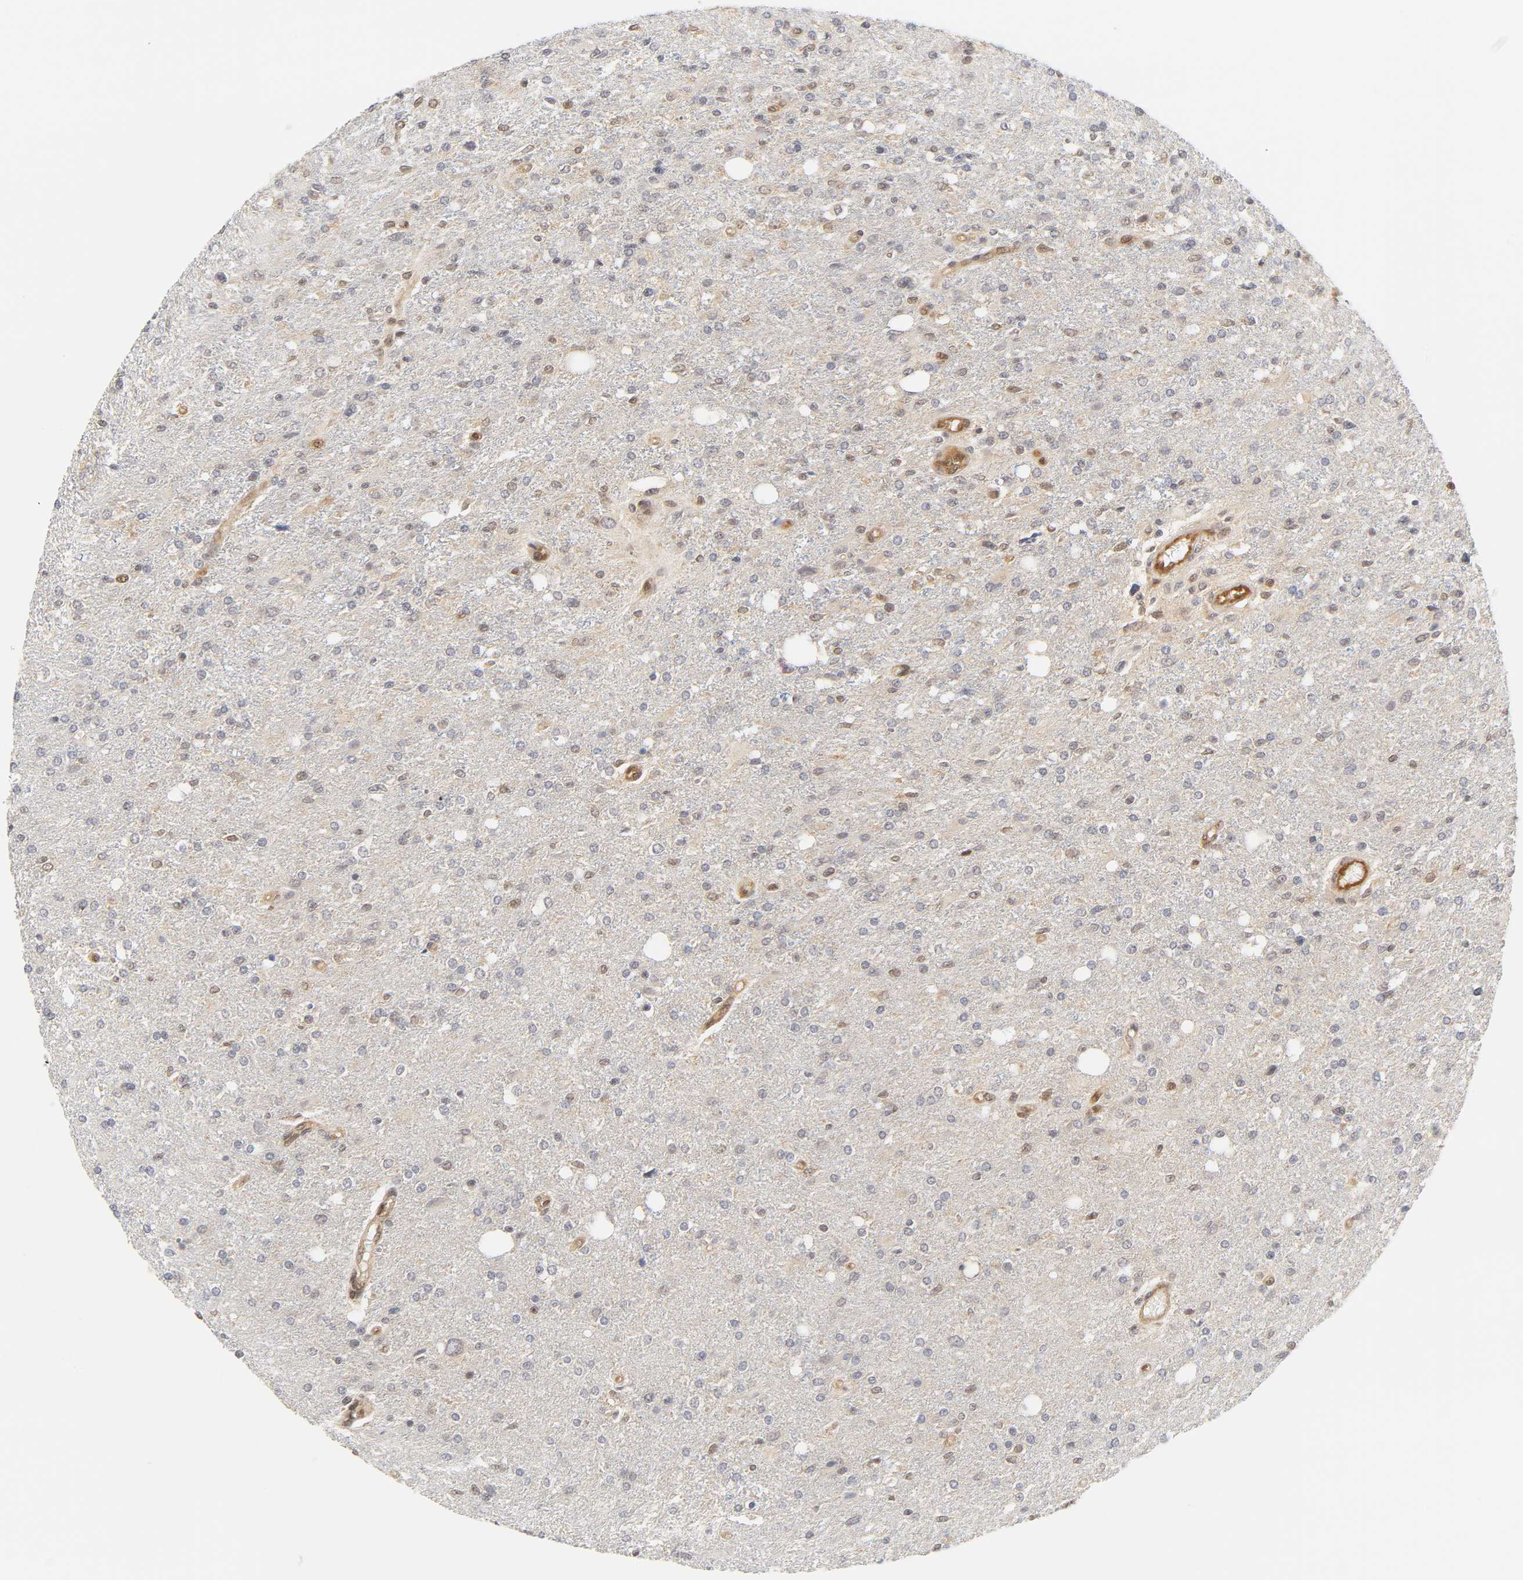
{"staining": {"intensity": "weak", "quantity": "25%-75%", "location": "cytoplasmic/membranous,nuclear"}, "tissue": "glioma", "cell_type": "Tumor cells", "image_type": "cancer", "snomed": [{"axis": "morphology", "description": "Glioma, malignant, High grade"}, {"axis": "topography", "description": "Cerebral cortex"}], "caption": "Malignant high-grade glioma was stained to show a protein in brown. There is low levels of weak cytoplasmic/membranous and nuclear expression in about 25%-75% of tumor cells.", "gene": "CDC37", "patient": {"sex": "male", "age": 76}}